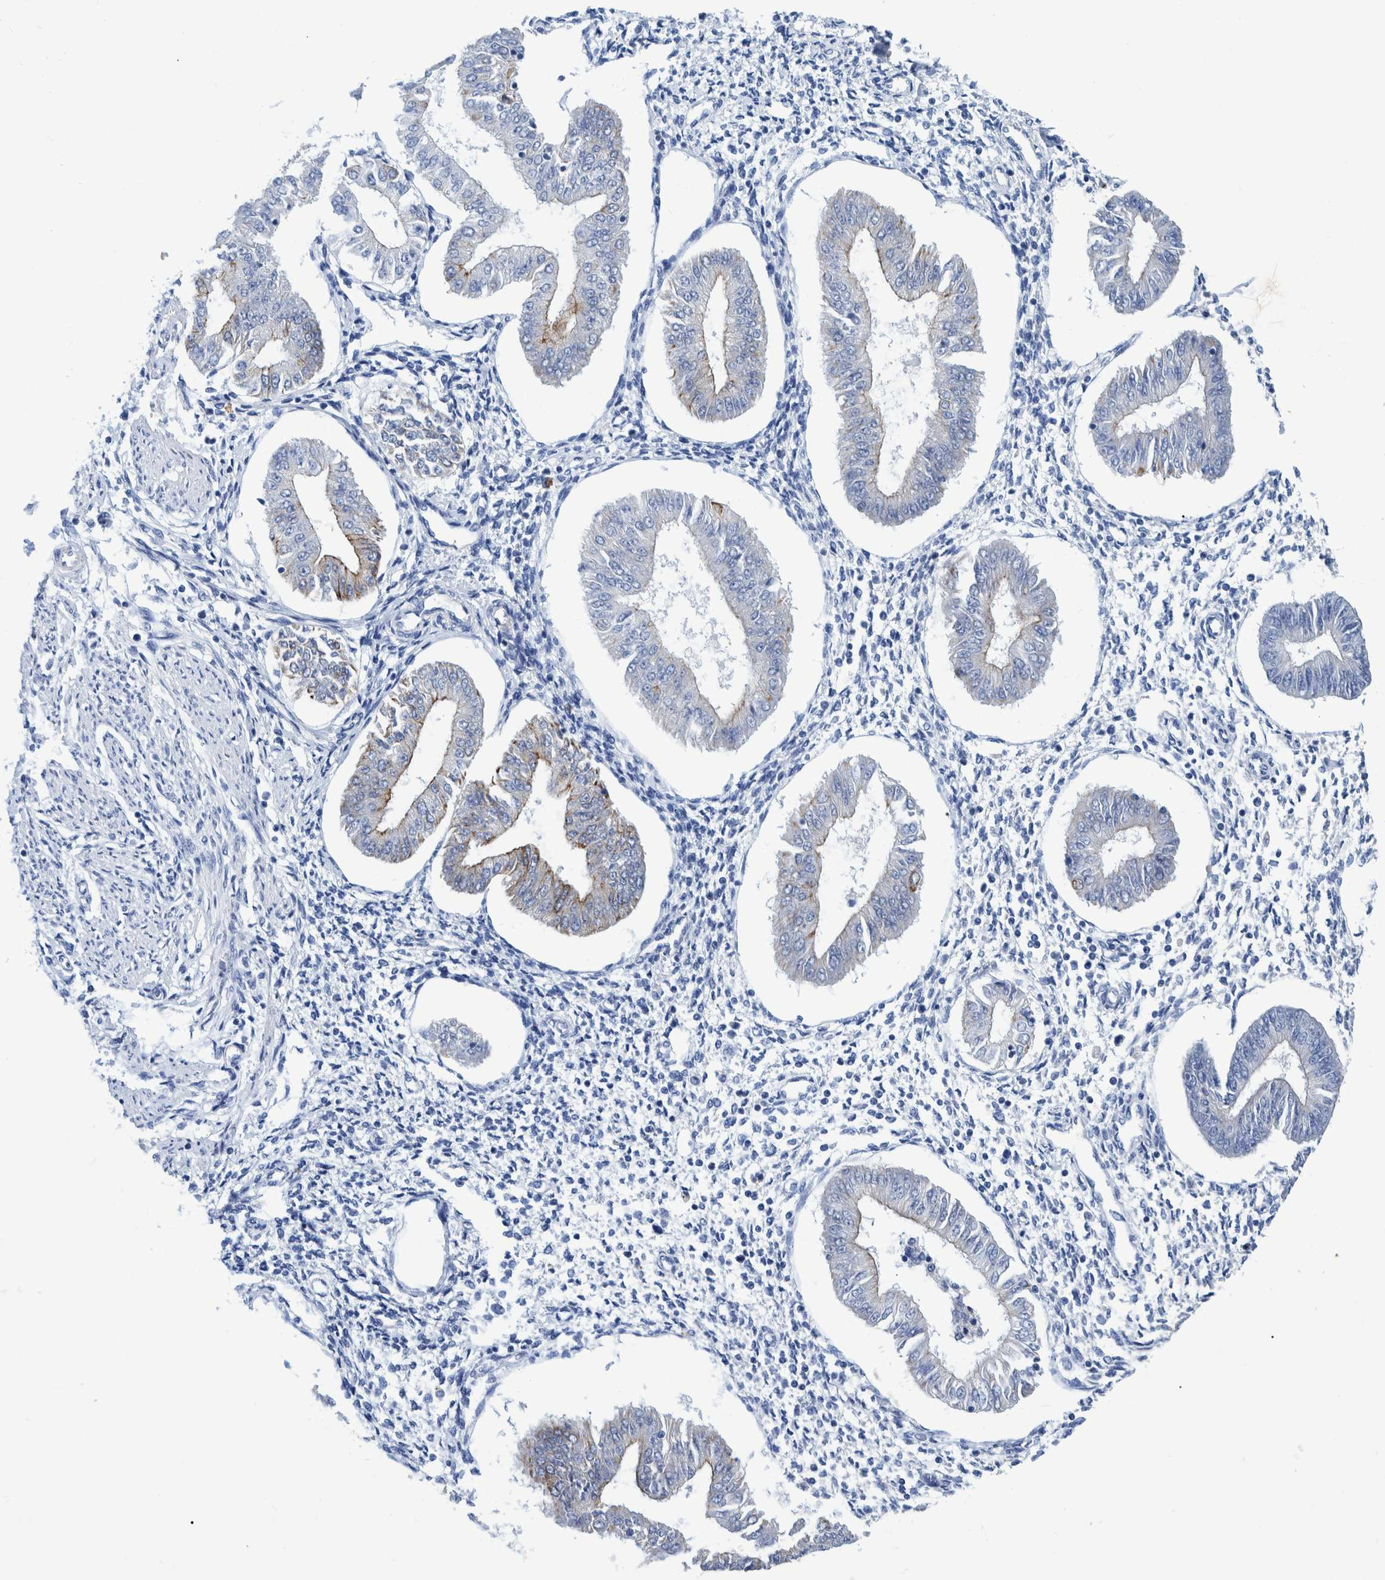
{"staining": {"intensity": "negative", "quantity": "none", "location": "none"}, "tissue": "endometrium", "cell_type": "Cells in endometrial stroma", "image_type": "normal", "snomed": [{"axis": "morphology", "description": "Normal tissue, NOS"}, {"axis": "topography", "description": "Endometrium"}], "caption": "The image exhibits no significant positivity in cells in endometrial stroma of endometrium.", "gene": "MKS1", "patient": {"sex": "female", "age": 50}}